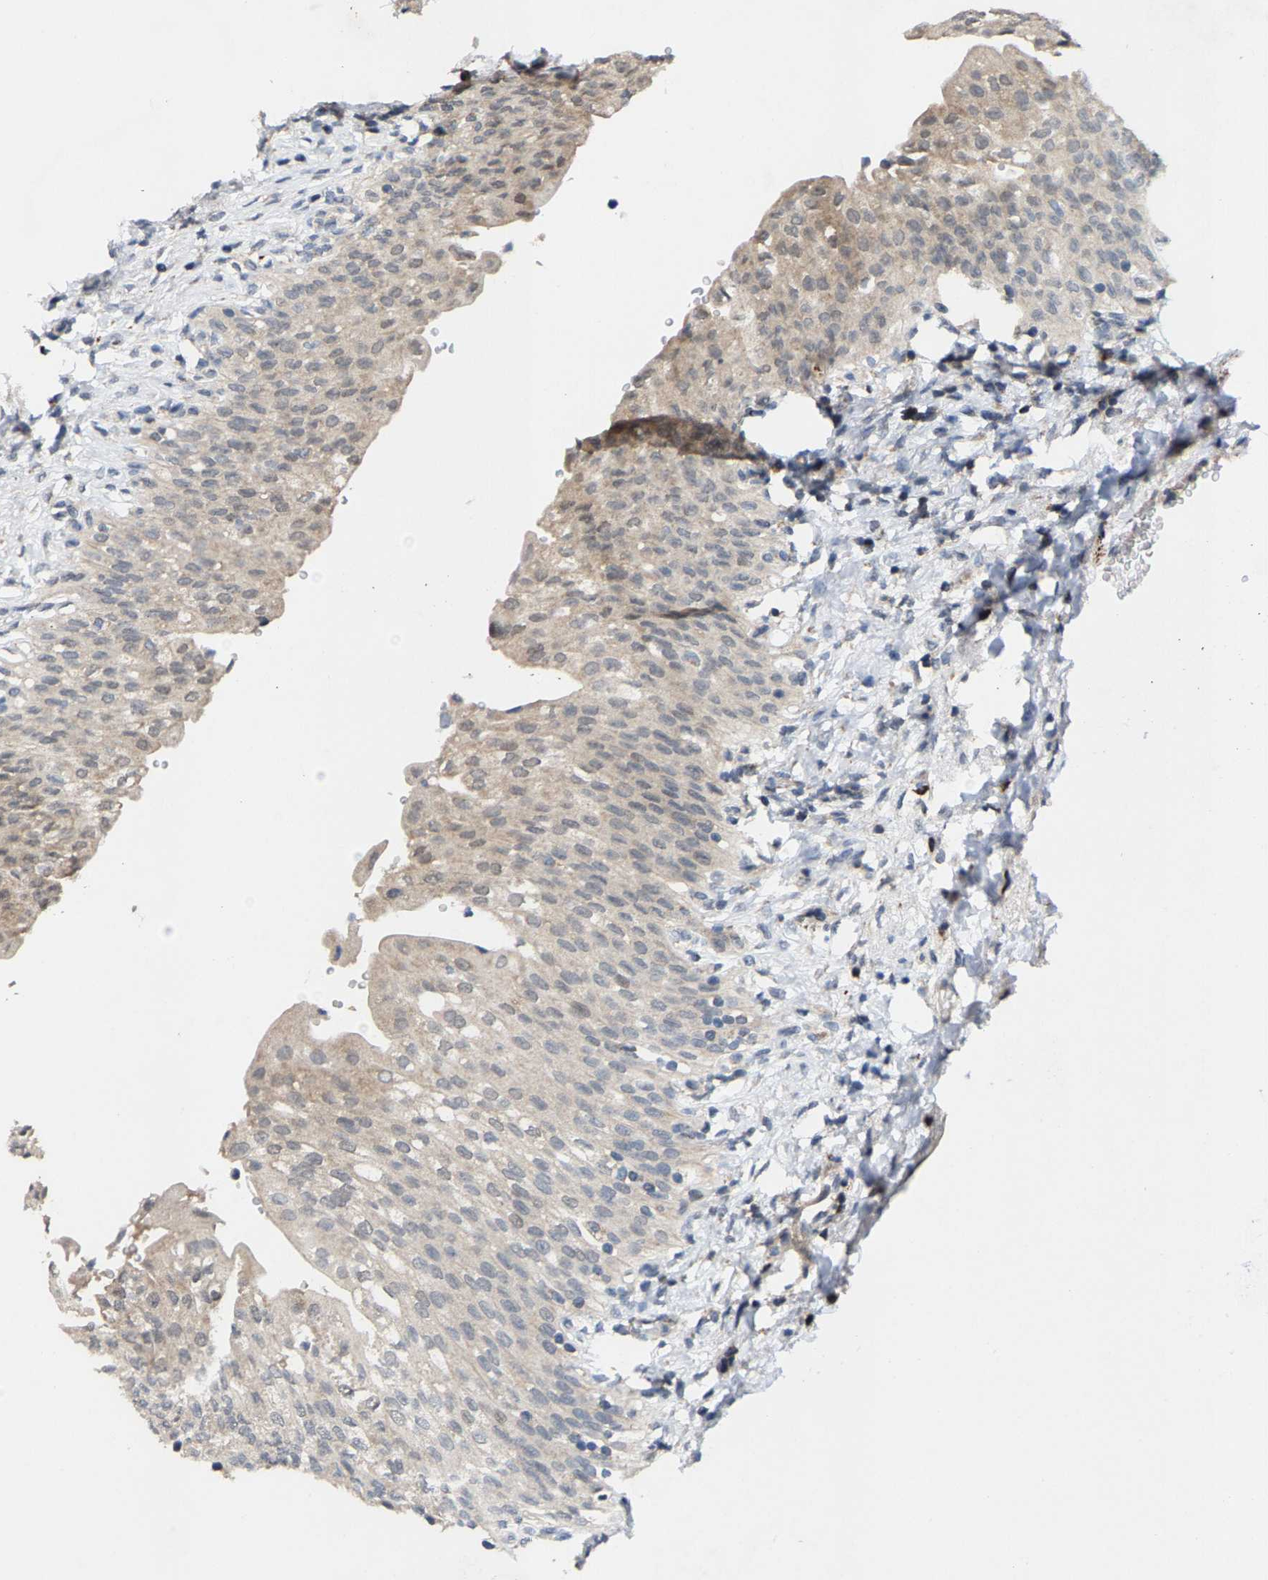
{"staining": {"intensity": "weak", "quantity": "25%-75%", "location": "cytoplasmic/membranous"}, "tissue": "urinary bladder", "cell_type": "Urothelial cells", "image_type": "normal", "snomed": [{"axis": "morphology", "description": "Urothelial carcinoma, High grade"}, {"axis": "topography", "description": "Urinary bladder"}], "caption": "An IHC image of normal tissue is shown. Protein staining in brown highlights weak cytoplasmic/membranous positivity in urinary bladder within urothelial cells.", "gene": "TDRKH", "patient": {"sex": "male", "age": 46}}